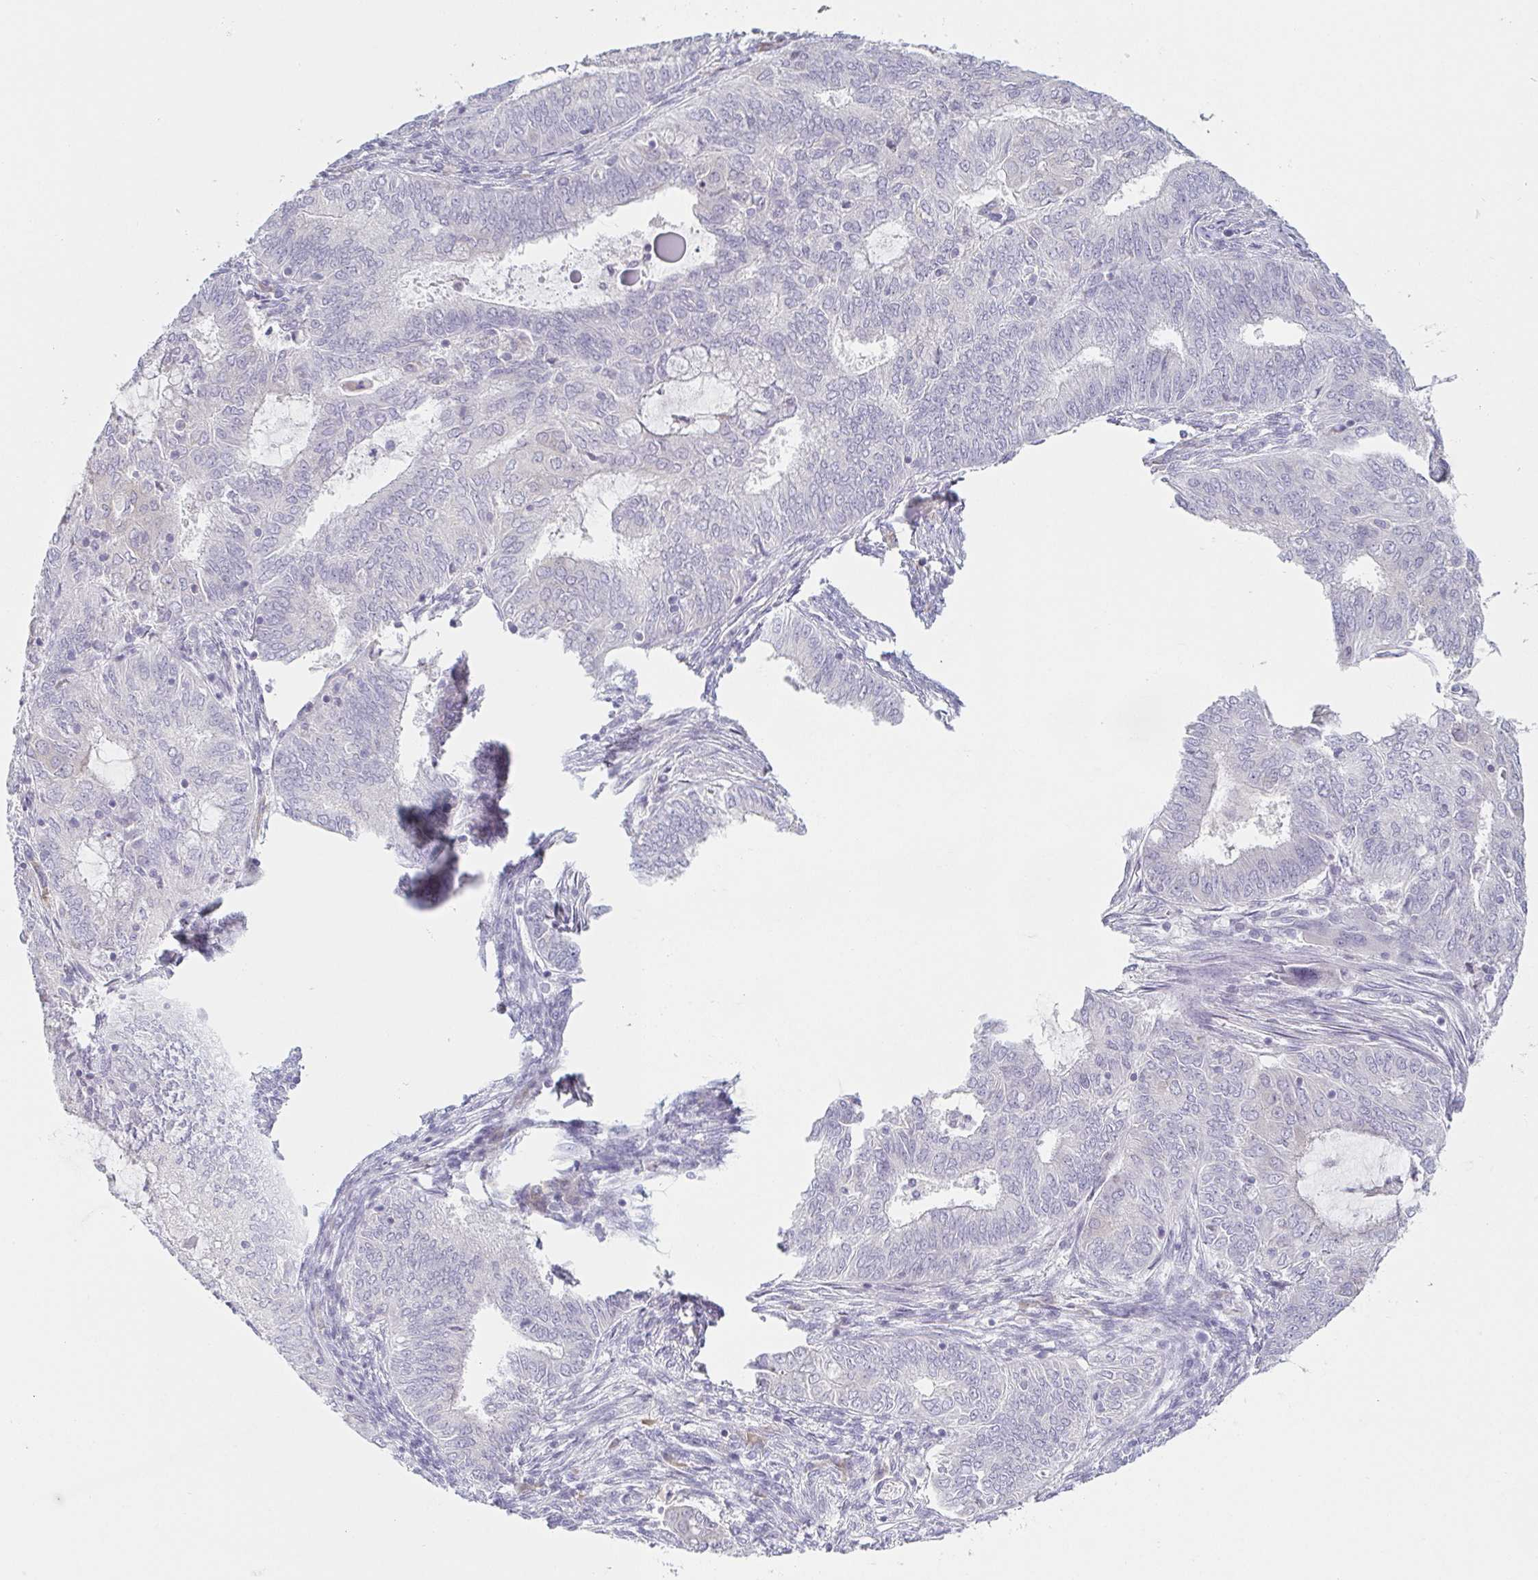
{"staining": {"intensity": "negative", "quantity": "none", "location": "none"}, "tissue": "endometrial cancer", "cell_type": "Tumor cells", "image_type": "cancer", "snomed": [{"axis": "morphology", "description": "Adenocarcinoma, NOS"}, {"axis": "topography", "description": "Endometrium"}], "caption": "This is an immunohistochemistry photomicrograph of human endometrial adenocarcinoma. There is no staining in tumor cells.", "gene": "PRR27", "patient": {"sex": "female", "age": 62}}